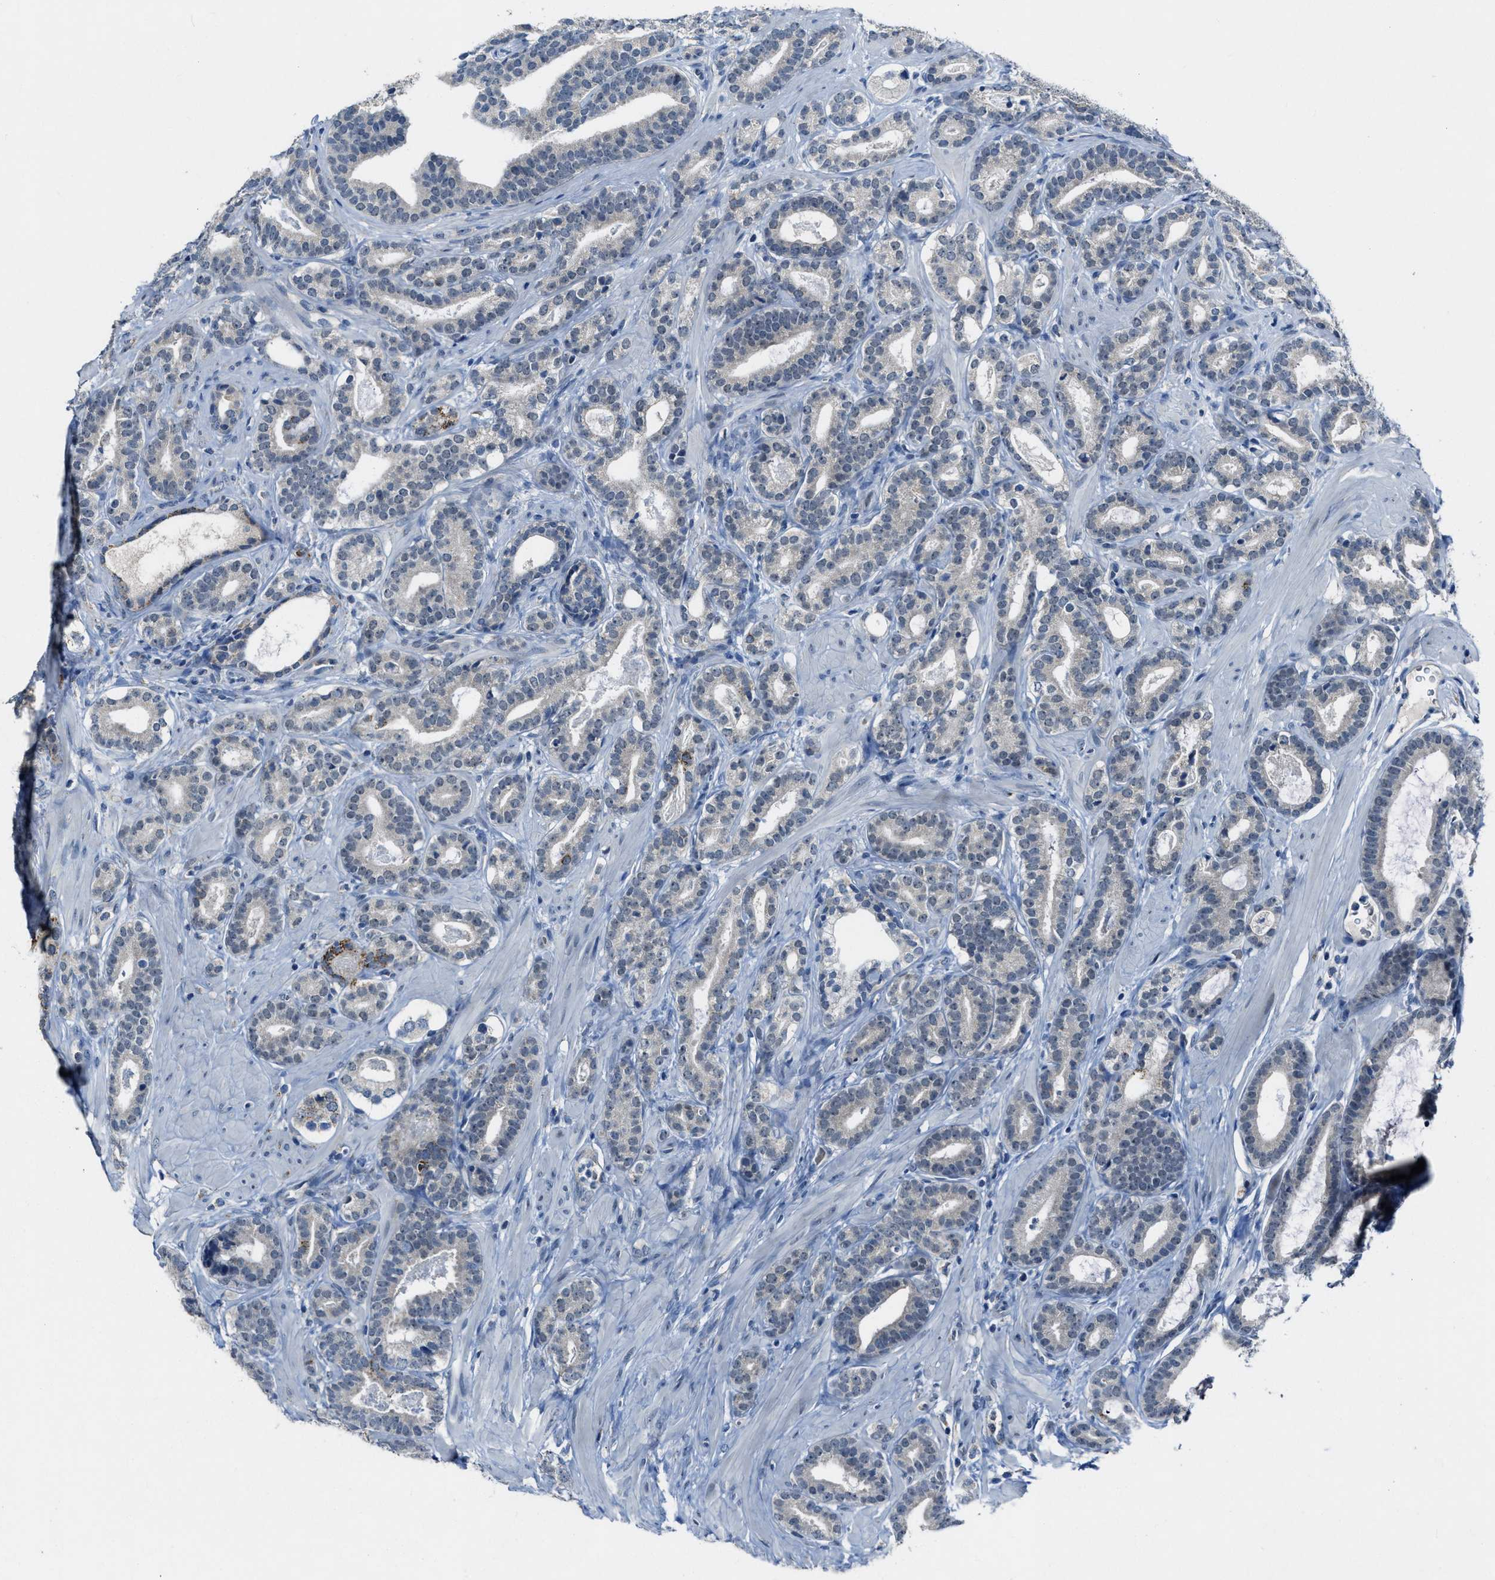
{"staining": {"intensity": "negative", "quantity": "none", "location": "none"}, "tissue": "prostate cancer", "cell_type": "Tumor cells", "image_type": "cancer", "snomed": [{"axis": "morphology", "description": "Adenocarcinoma, High grade"}, {"axis": "topography", "description": "Prostate"}], "caption": "Immunohistochemistry of human prostate cancer exhibits no positivity in tumor cells.", "gene": "CDON", "patient": {"sex": "male", "age": 60}}